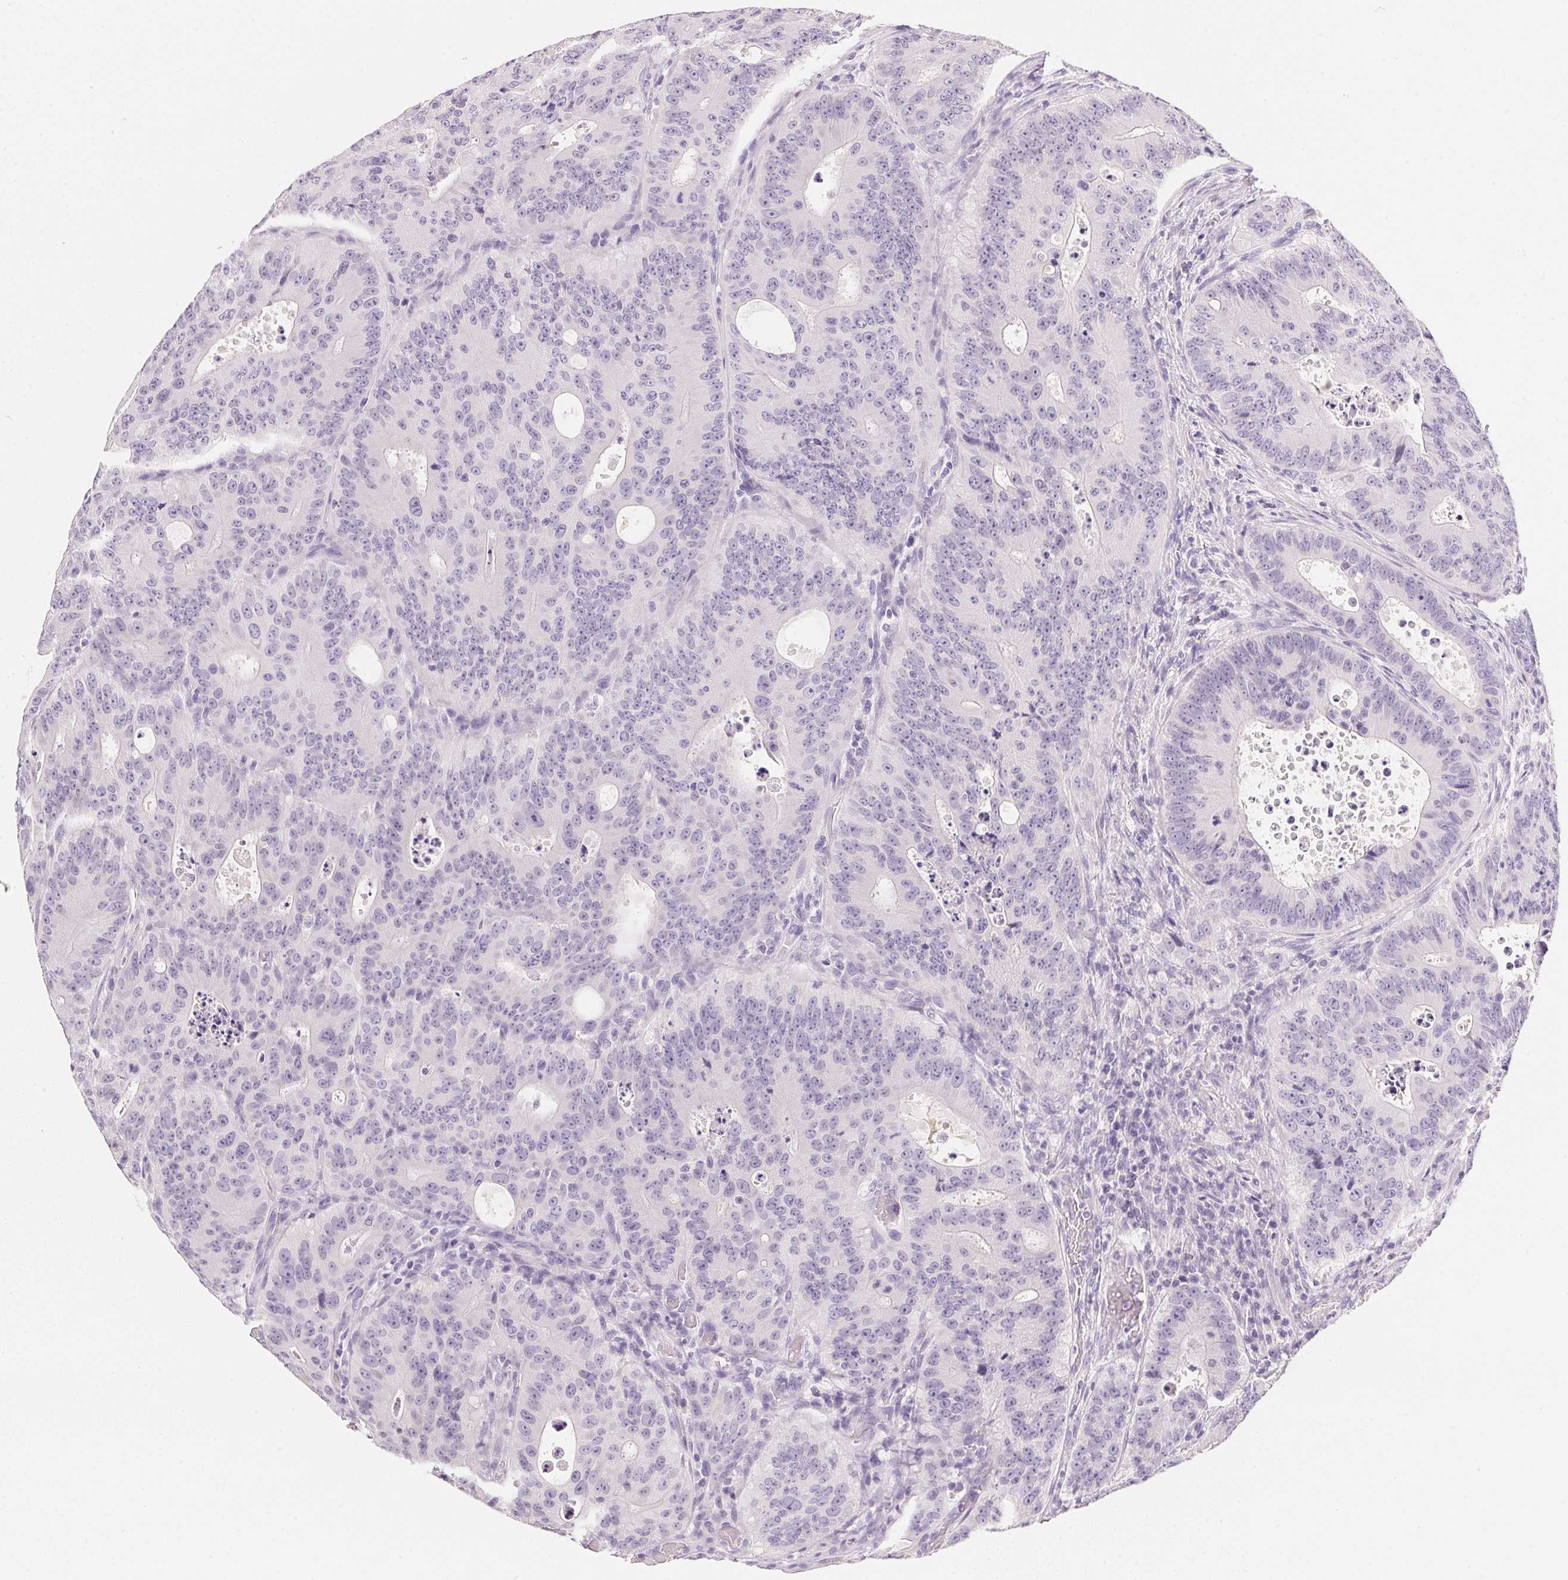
{"staining": {"intensity": "negative", "quantity": "none", "location": "none"}, "tissue": "colorectal cancer", "cell_type": "Tumor cells", "image_type": "cancer", "snomed": [{"axis": "morphology", "description": "Adenocarcinoma, NOS"}, {"axis": "topography", "description": "Colon"}], "caption": "Tumor cells show no significant staining in colorectal adenocarcinoma.", "gene": "ACP3", "patient": {"sex": "male", "age": 62}}